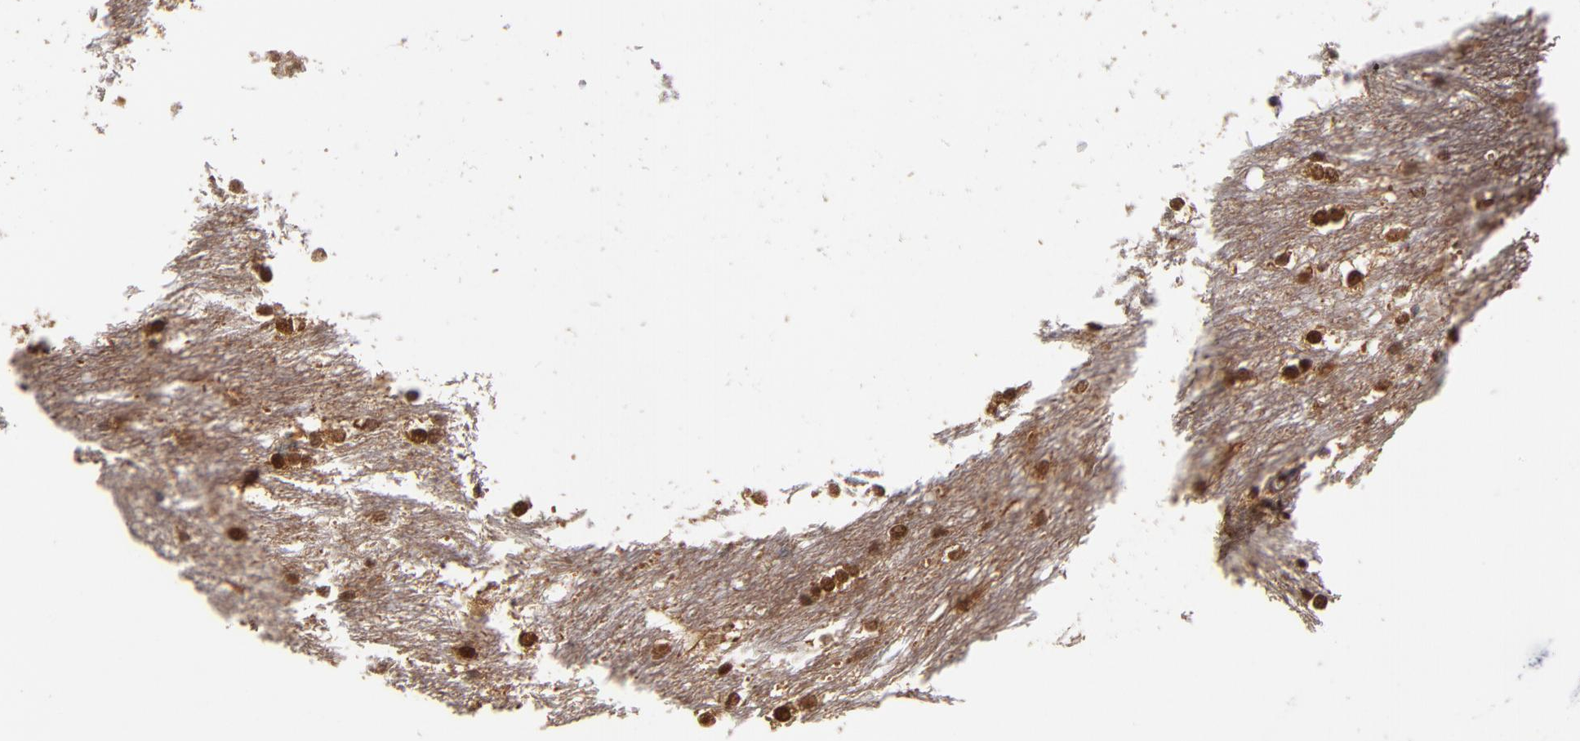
{"staining": {"intensity": "moderate", "quantity": "25%-75%", "location": "nuclear"}, "tissue": "caudate", "cell_type": "Glial cells", "image_type": "normal", "snomed": [{"axis": "morphology", "description": "Normal tissue, NOS"}, {"axis": "topography", "description": "Lateral ventricle wall"}], "caption": "IHC micrograph of normal caudate: caudate stained using immunohistochemistry displays medium levels of moderate protein expression localized specifically in the nuclear of glial cells, appearing as a nuclear brown color.", "gene": "CUL5", "patient": {"sex": "female", "age": 19}}